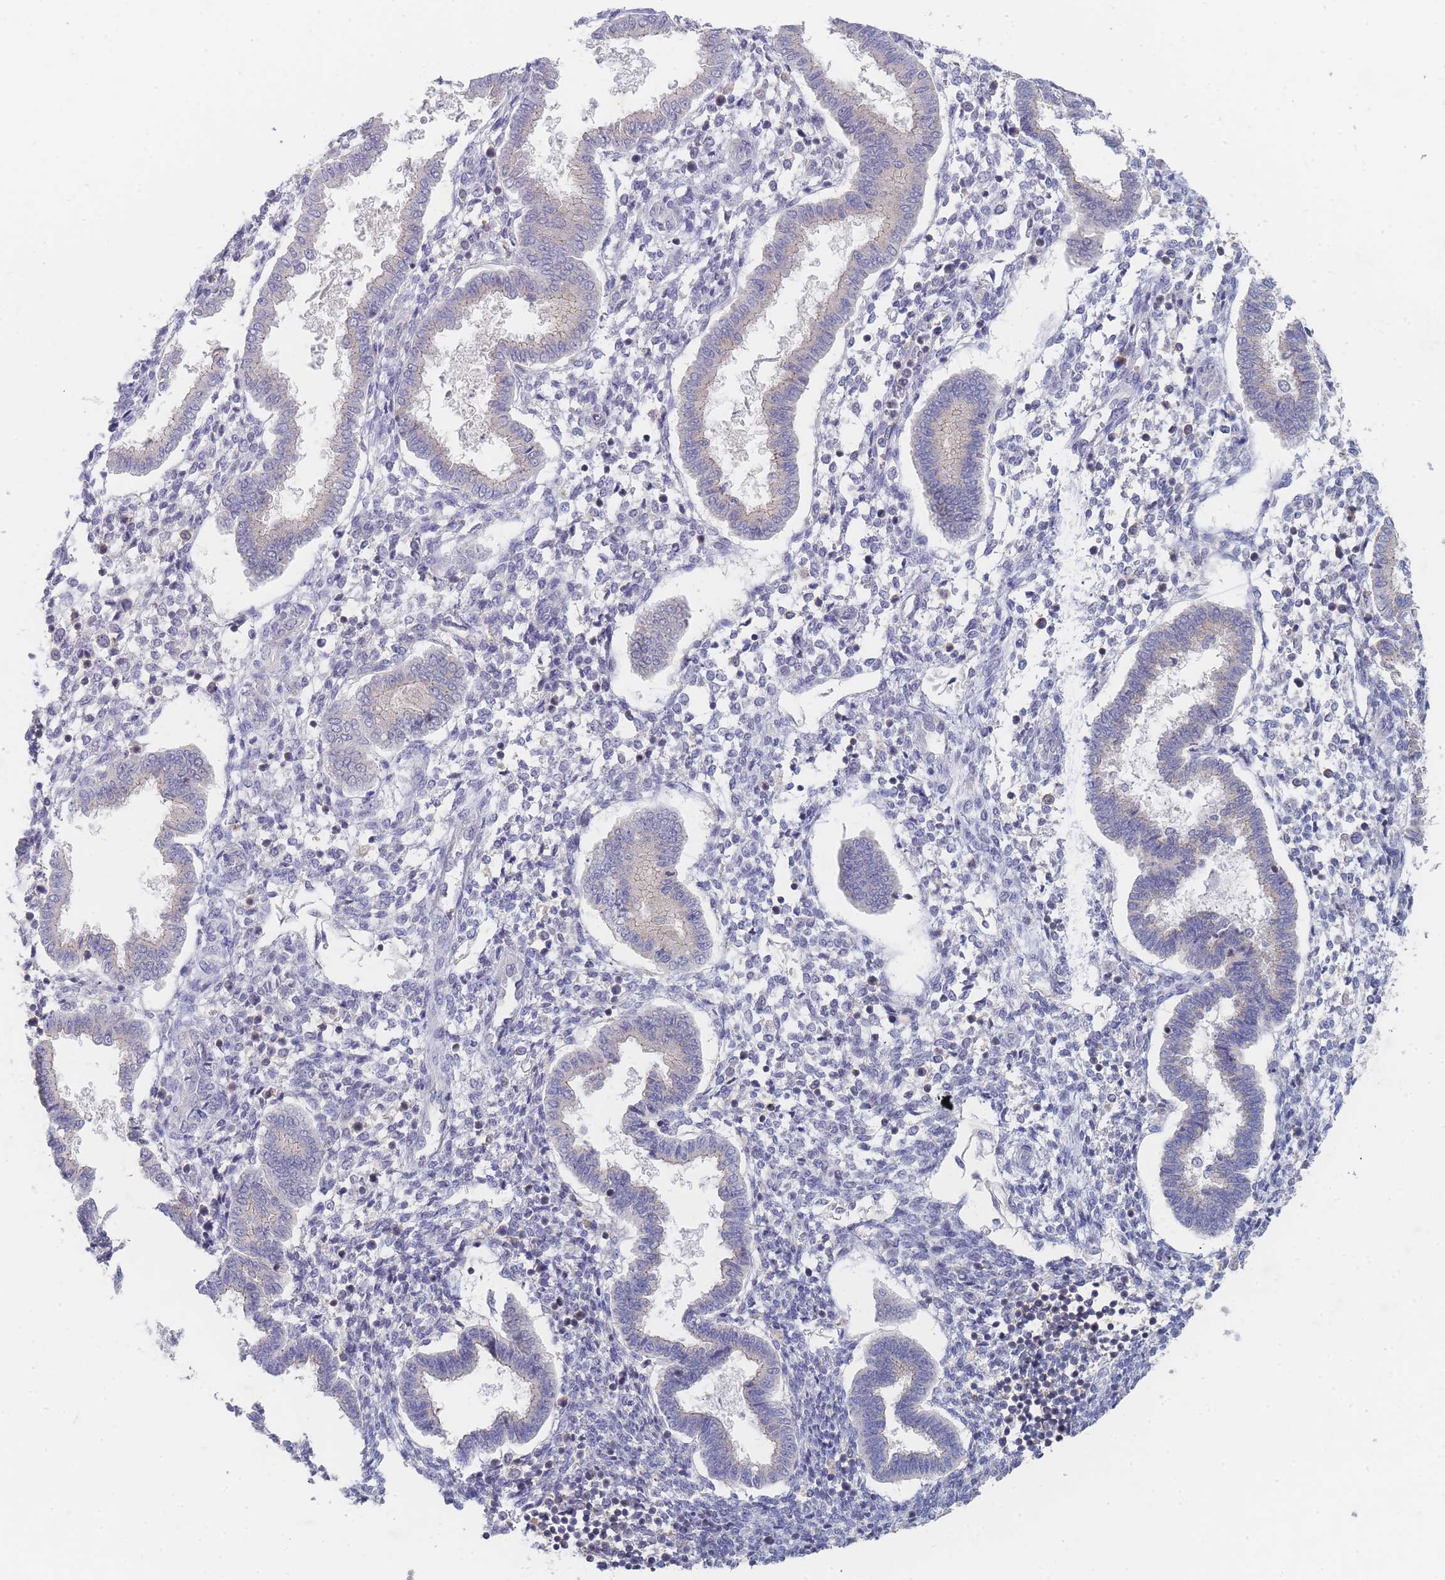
{"staining": {"intensity": "negative", "quantity": "none", "location": "none"}, "tissue": "endometrium", "cell_type": "Cells in endometrial stroma", "image_type": "normal", "snomed": [{"axis": "morphology", "description": "Normal tissue, NOS"}, {"axis": "topography", "description": "Endometrium"}], "caption": "An immunohistochemistry histopathology image of benign endometrium is shown. There is no staining in cells in endometrial stroma of endometrium.", "gene": "PPP6C", "patient": {"sex": "female", "age": 24}}